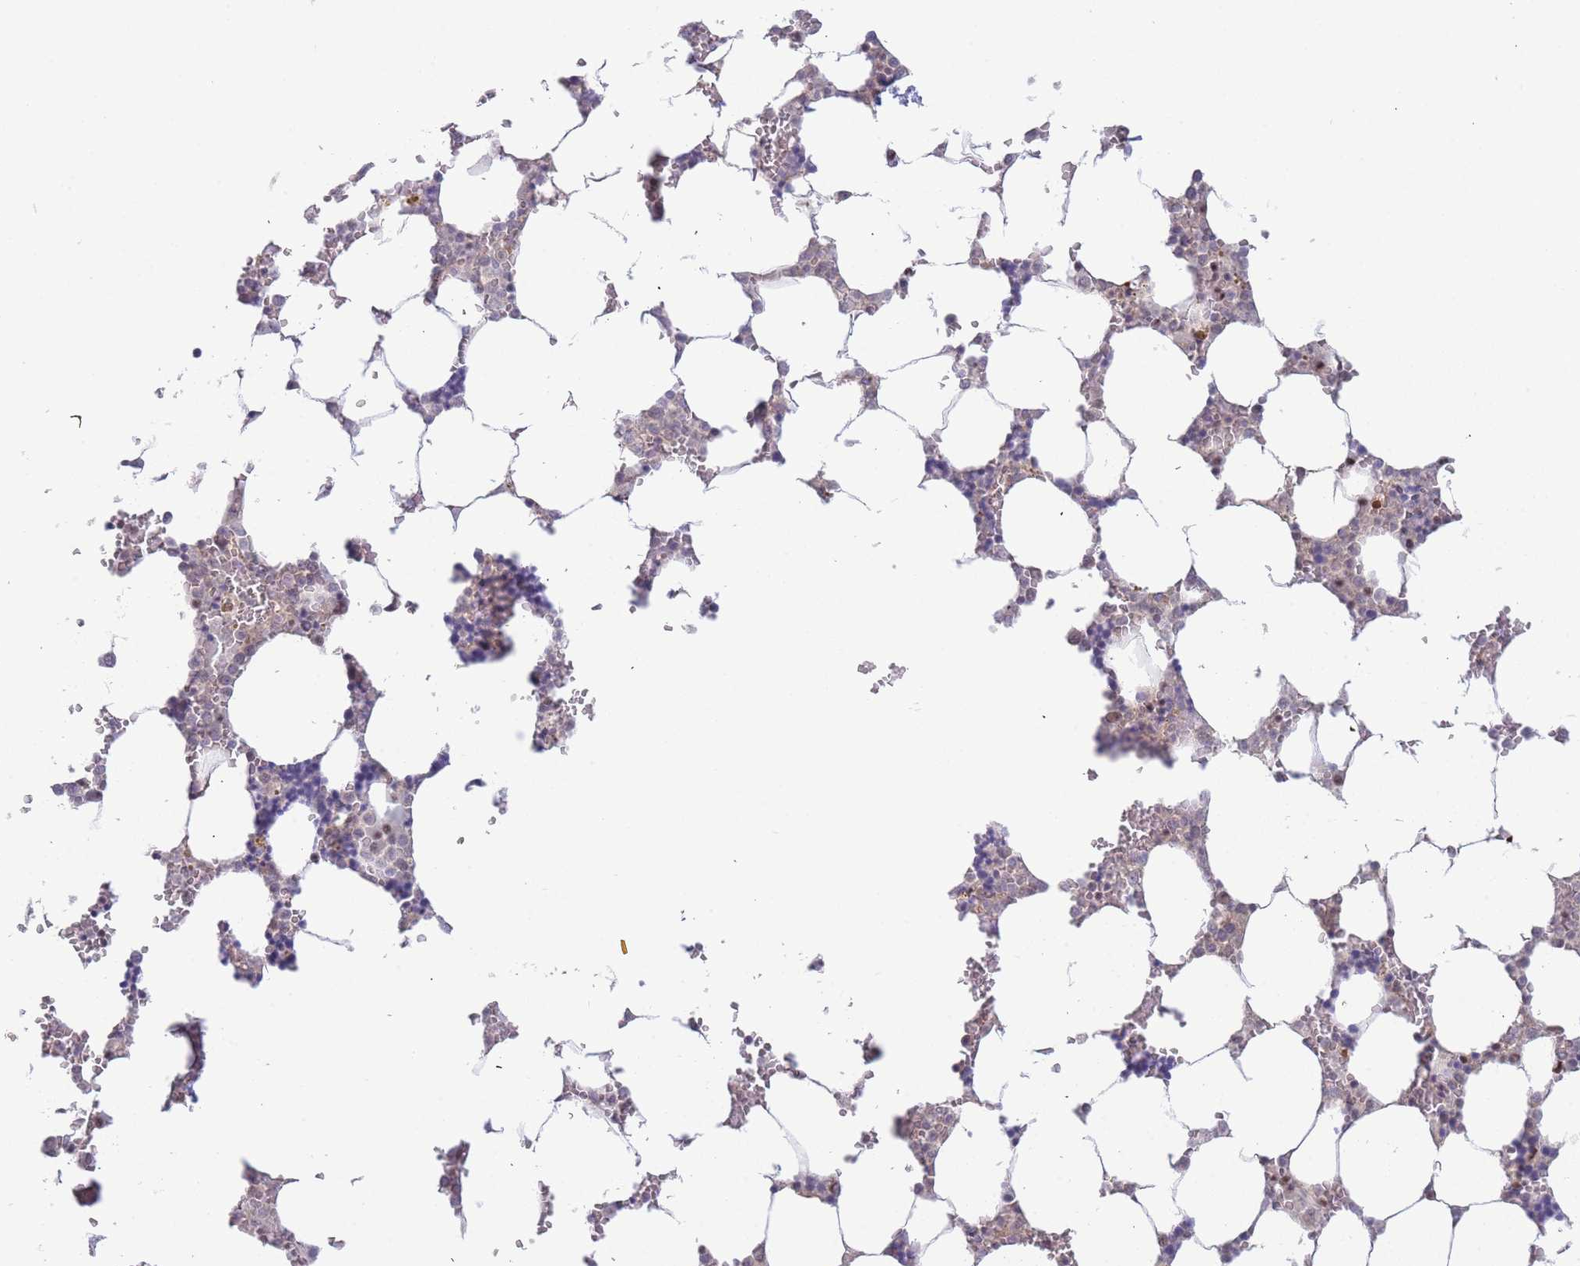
{"staining": {"intensity": "negative", "quantity": "none", "location": "none"}, "tissue": "bone marrow", "cell_type": "Hematopoietic cells", "image_type": "normal", "snomed": [{"axis": "morphology", "description": "Normal tissue, NOS"}, {"axis": "topography", "description": "Bone marrow"}], "caption": "High power microscopy image of an immunohistochemistry (IHC) image of normal bone marrow, revealing no significant staining in hematopoietic cells. (Stains: DAB immunohistochemistry (IHC) with hematoxylin counter stain, Microscopy: brightfield microscopy at high magnification).", "gene": "DEAF1", "patient": {"sex": "male", "age": 64}}